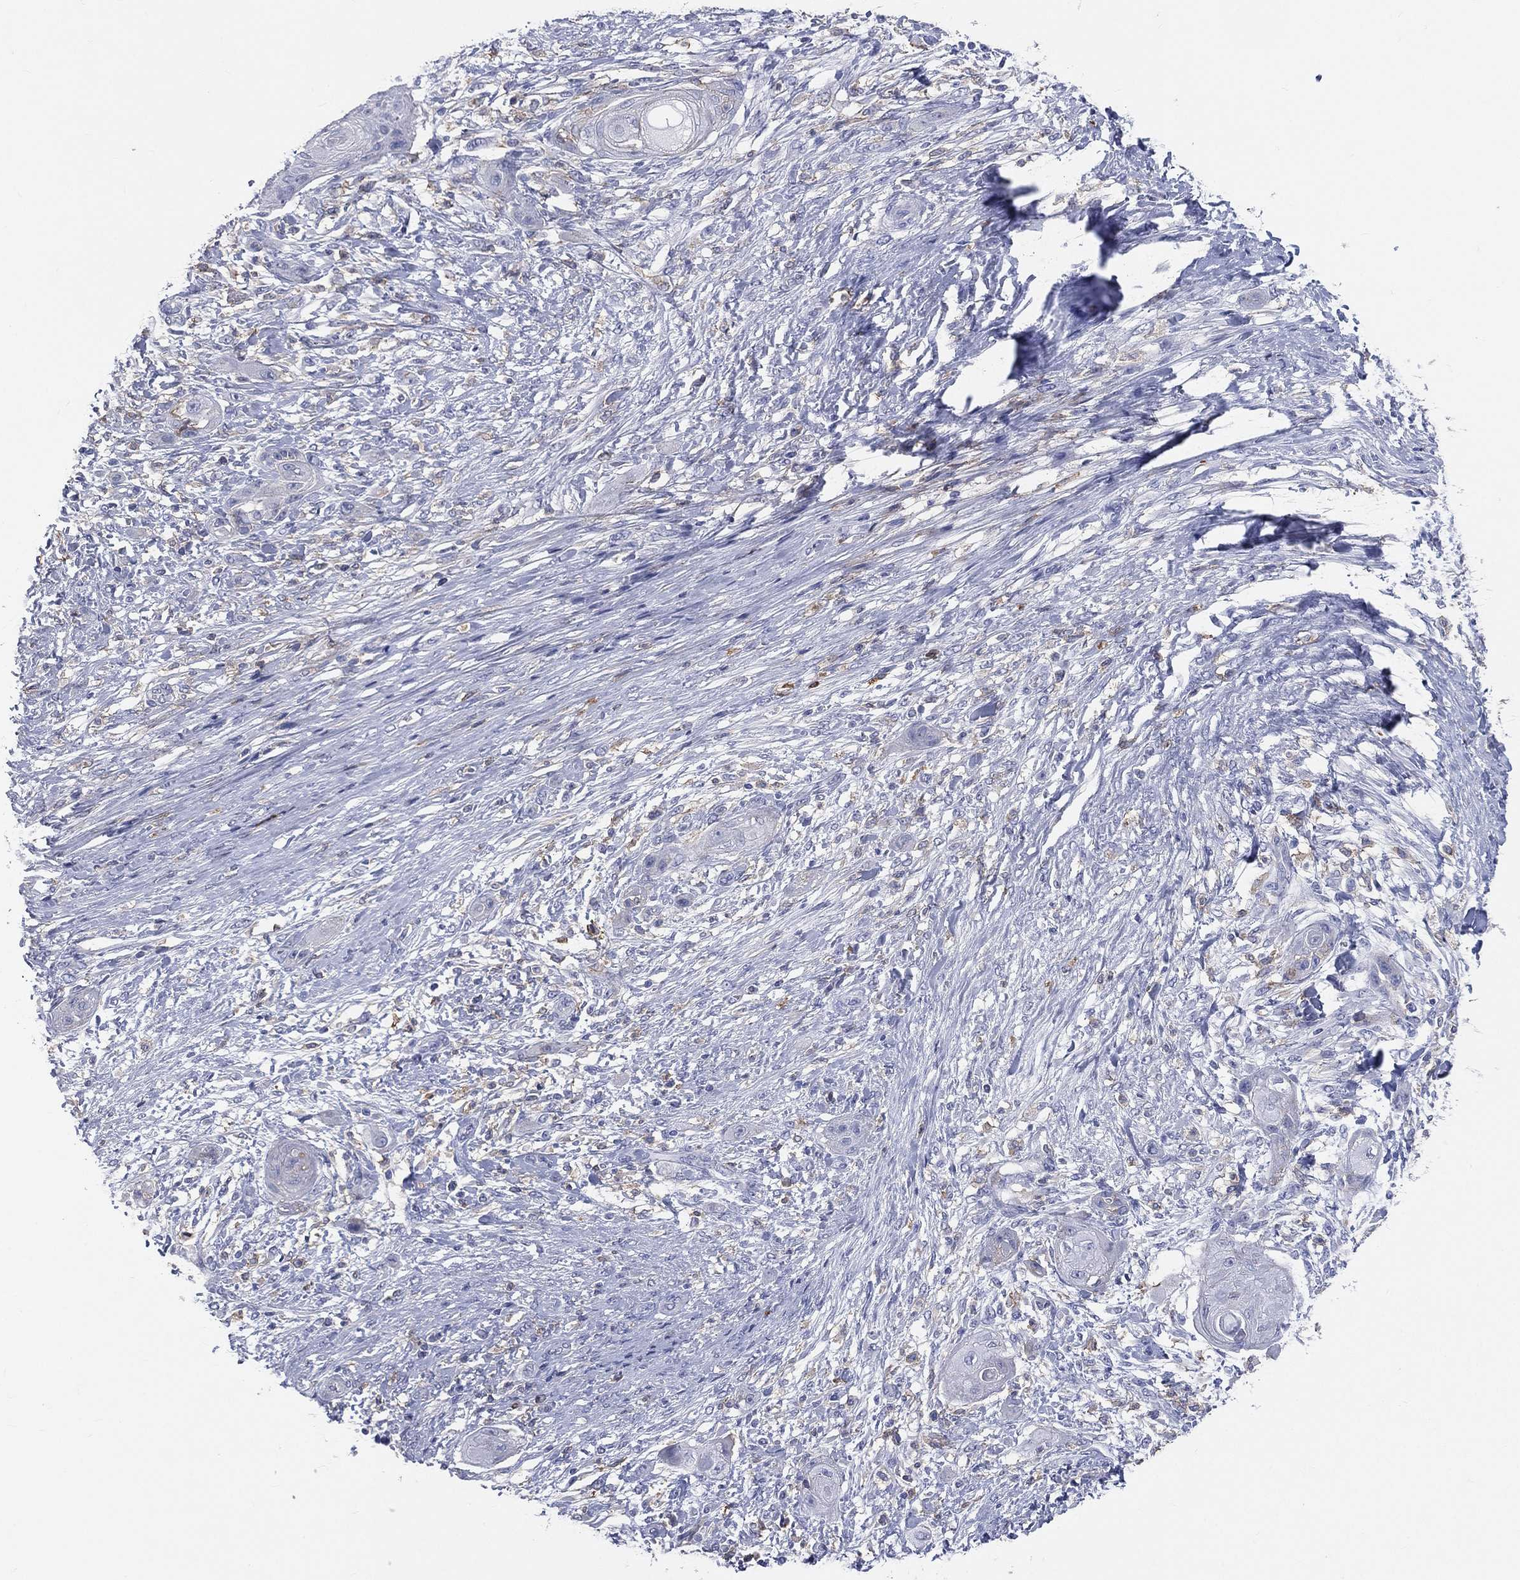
{"staining": {"intensity": "negative", "quantity": "none", "location": "none"}, "tissue": "skin cancer", "cell_type": "Tumor cells", "image_type": "cancer", "snomed": [{"axis": "morphology", "description": "Squamous cell carcinoma, NOS"}, {"axis": "topography", "description": "Skin"}], "caption": "Image shows no protein positivity in tumor cells of skin cancer tissue.", "gene": "CD33", "patient": {"sex": "male", "age": 62}}